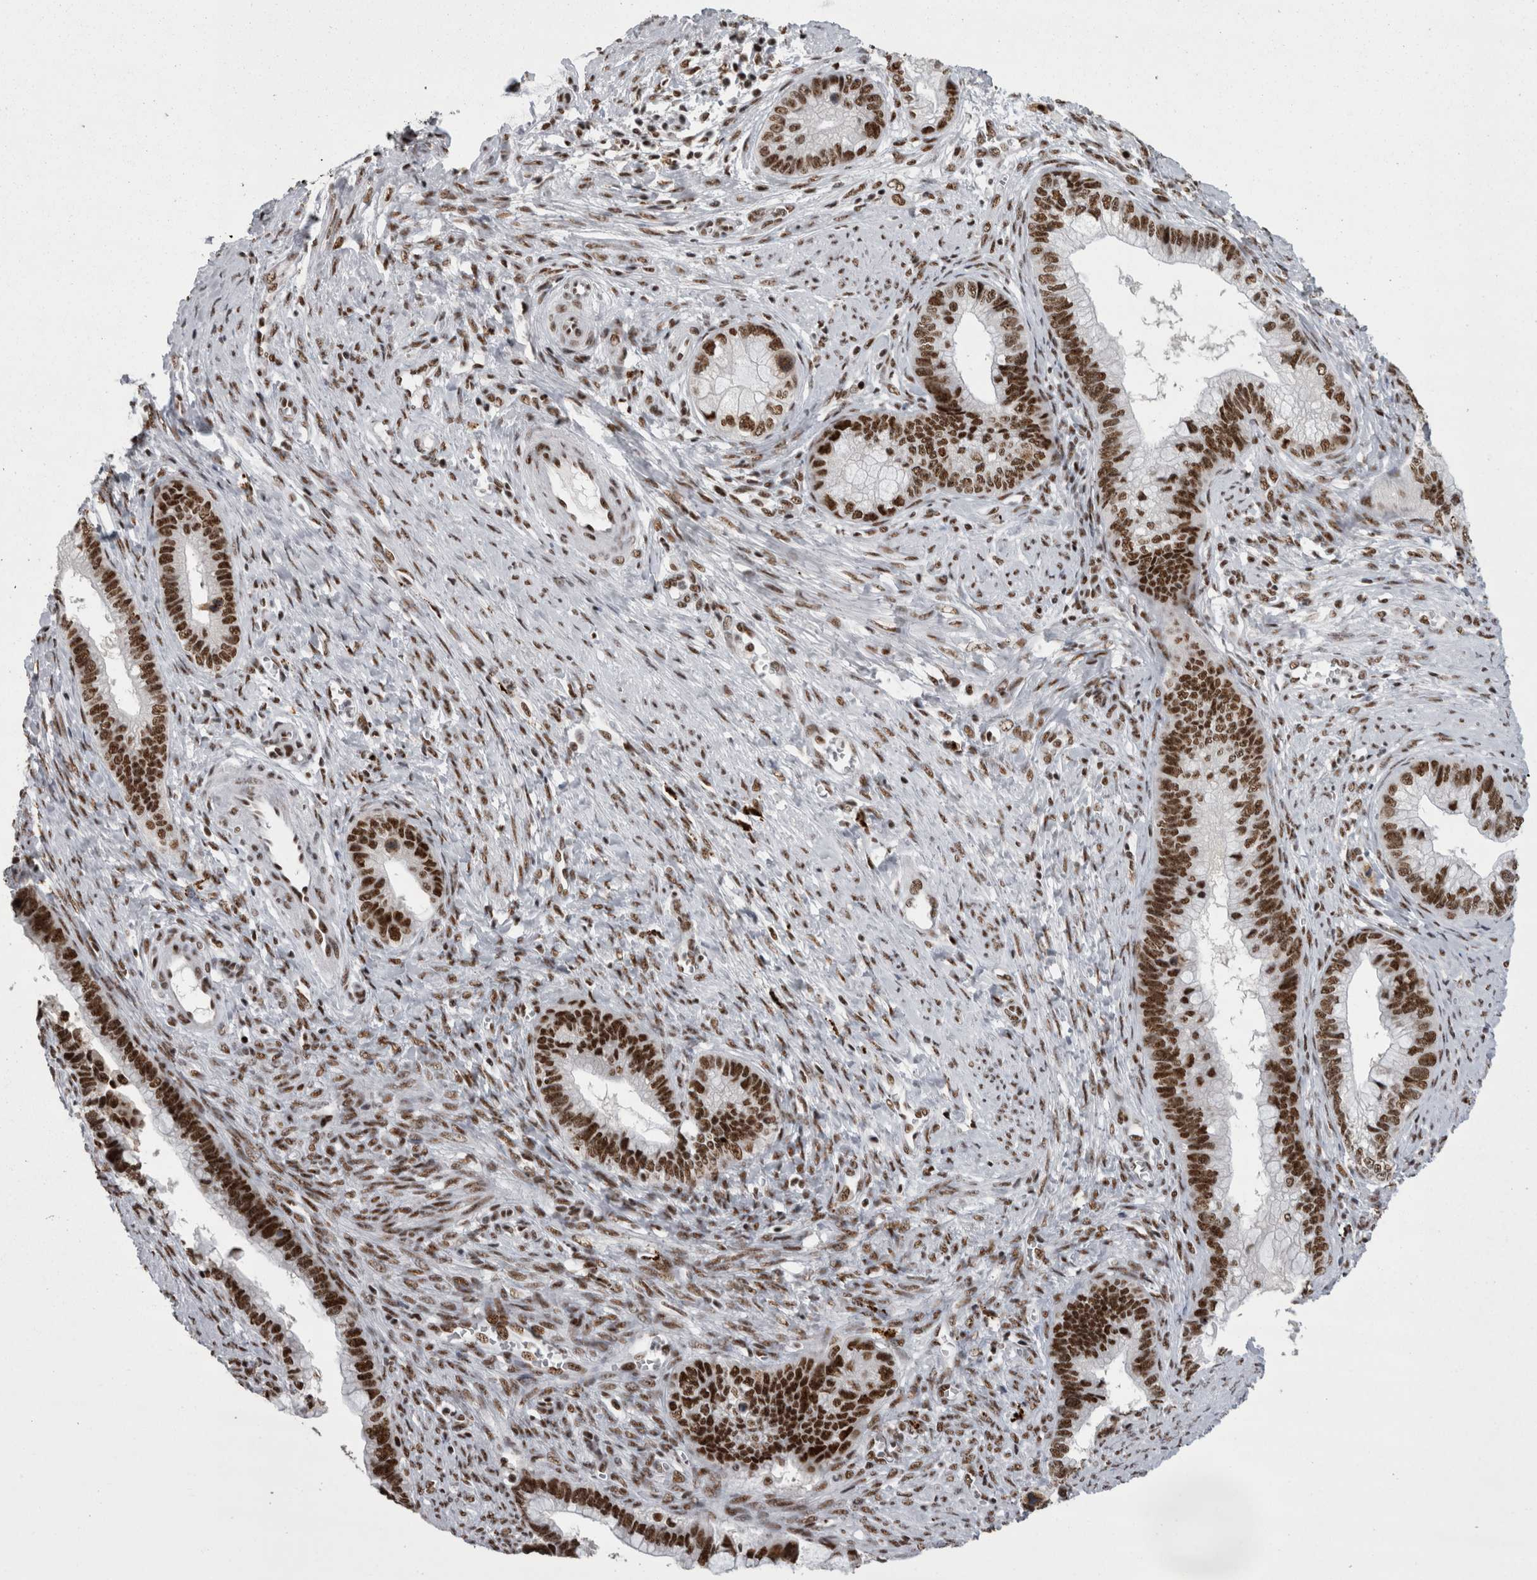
{"staining": {"intensity": "strong", "quantity": ">75%", "location": "nuclear"}, "tissue": "cervical cancer", "cell_type": "Tumor cells", "image_type": "cancer", "snomed": [{"axis": "morphology", "description": "Adenocarcinoma, NOS"}, {"axis": "topography", "description": "Cervix"}], "caption": "Immunohistochemical staining of cervical cancer (adenocarcinoma) displays high levels of strong nuclear protein staining in about >75% of tumor cells.", "gene": "SNRNP40", "patient": {"sex": "female", "age": 44}}